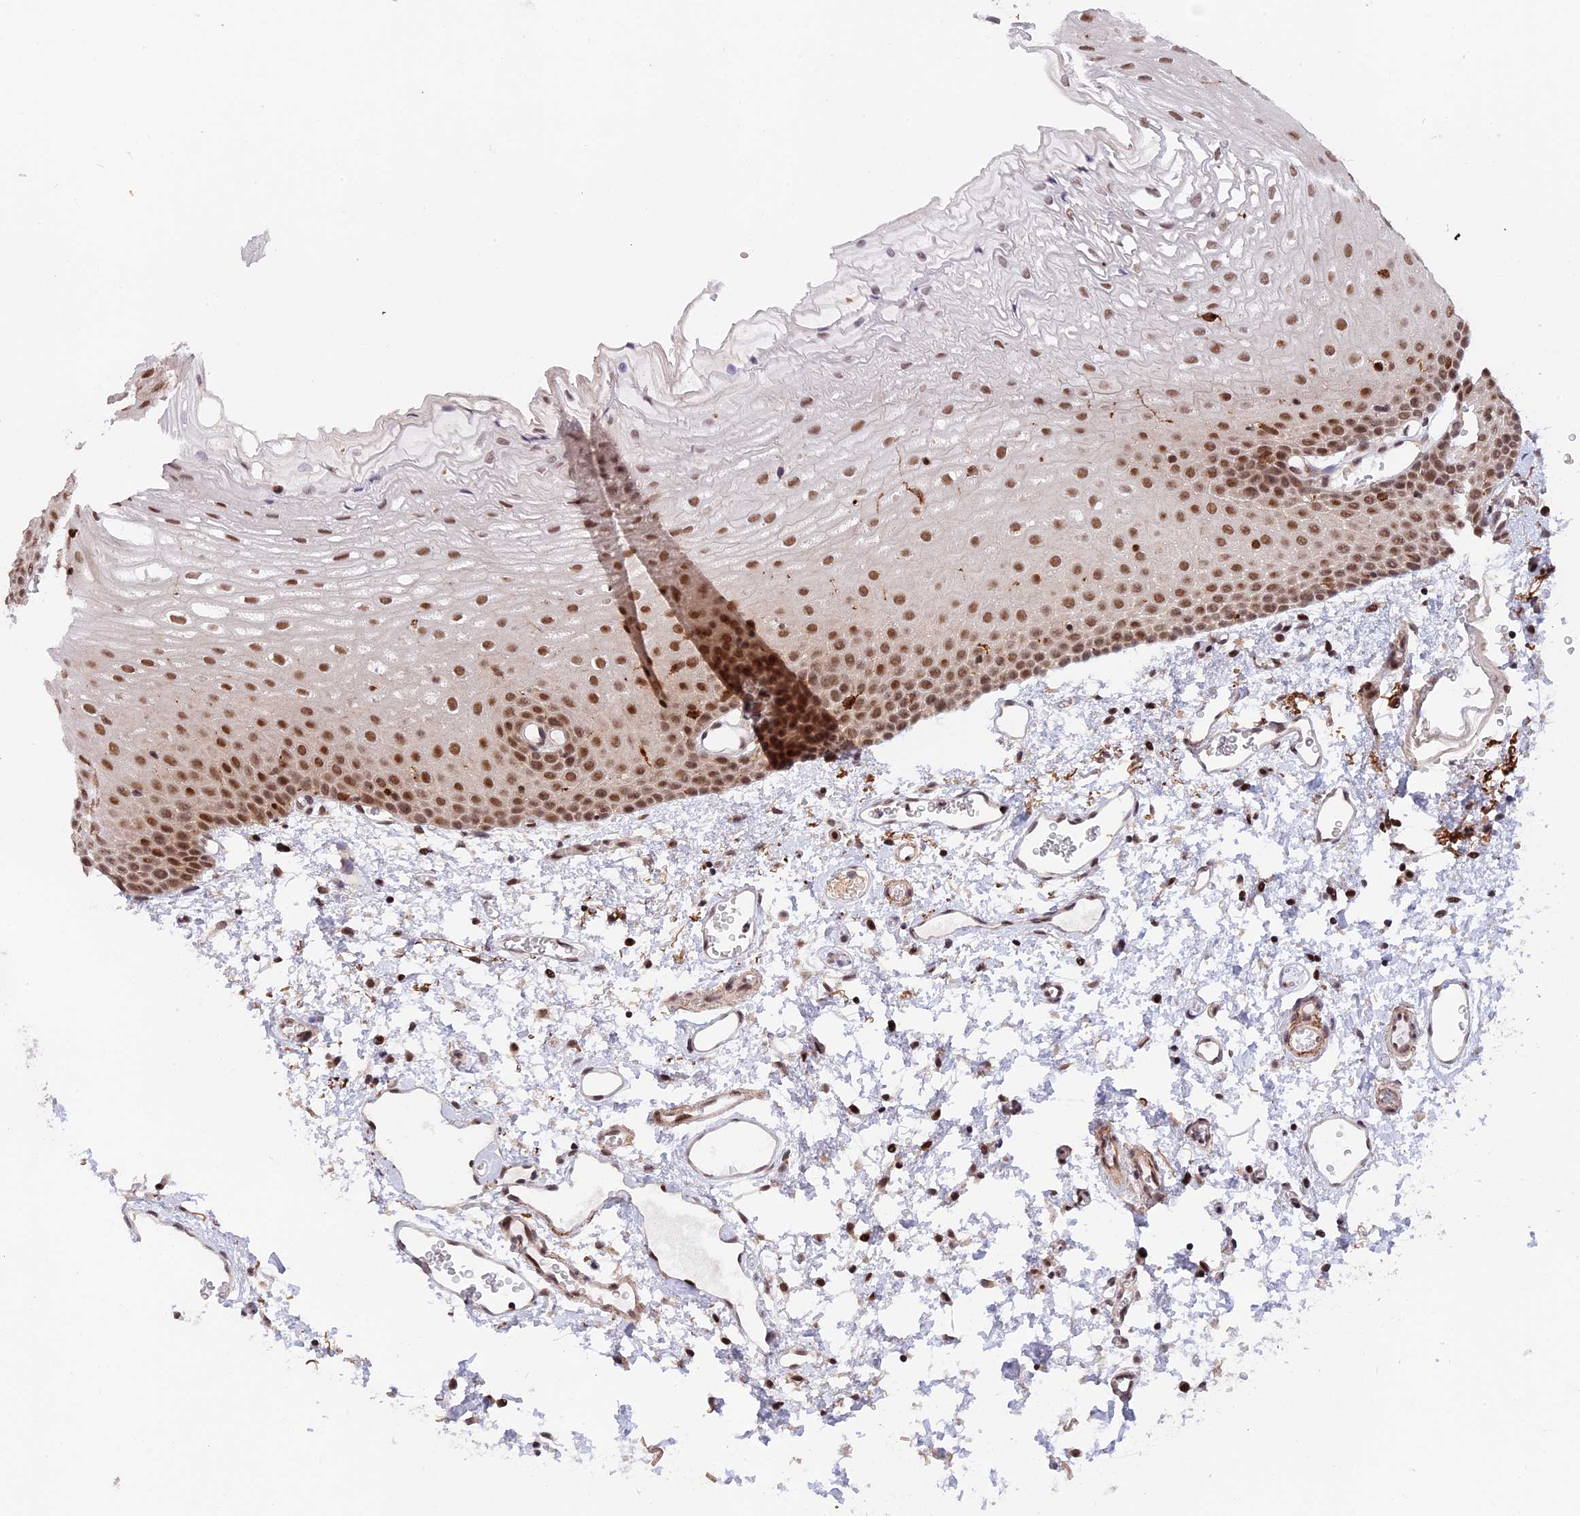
{"staining": {"intensity": "moderate", "quantity": "25%-75%", "location": "nuclear"}, "tissue": "oral mucosa", "cell_type": "Squamous epithelial cells", "image_type": "normal", "snomed": [{"axis": "morphology", "description": "Normal tissue, NOS"}, {"axis": "topography", "description": "Oral tissue"}], "caption": "Human oral mucosa stained with a brown dye demonstrates moderate nuclear positive staining in about 25%-75% of squamous epithelial cells.", "gene": "POLR2C", "patient": {"sex": "female", "age": 70}}